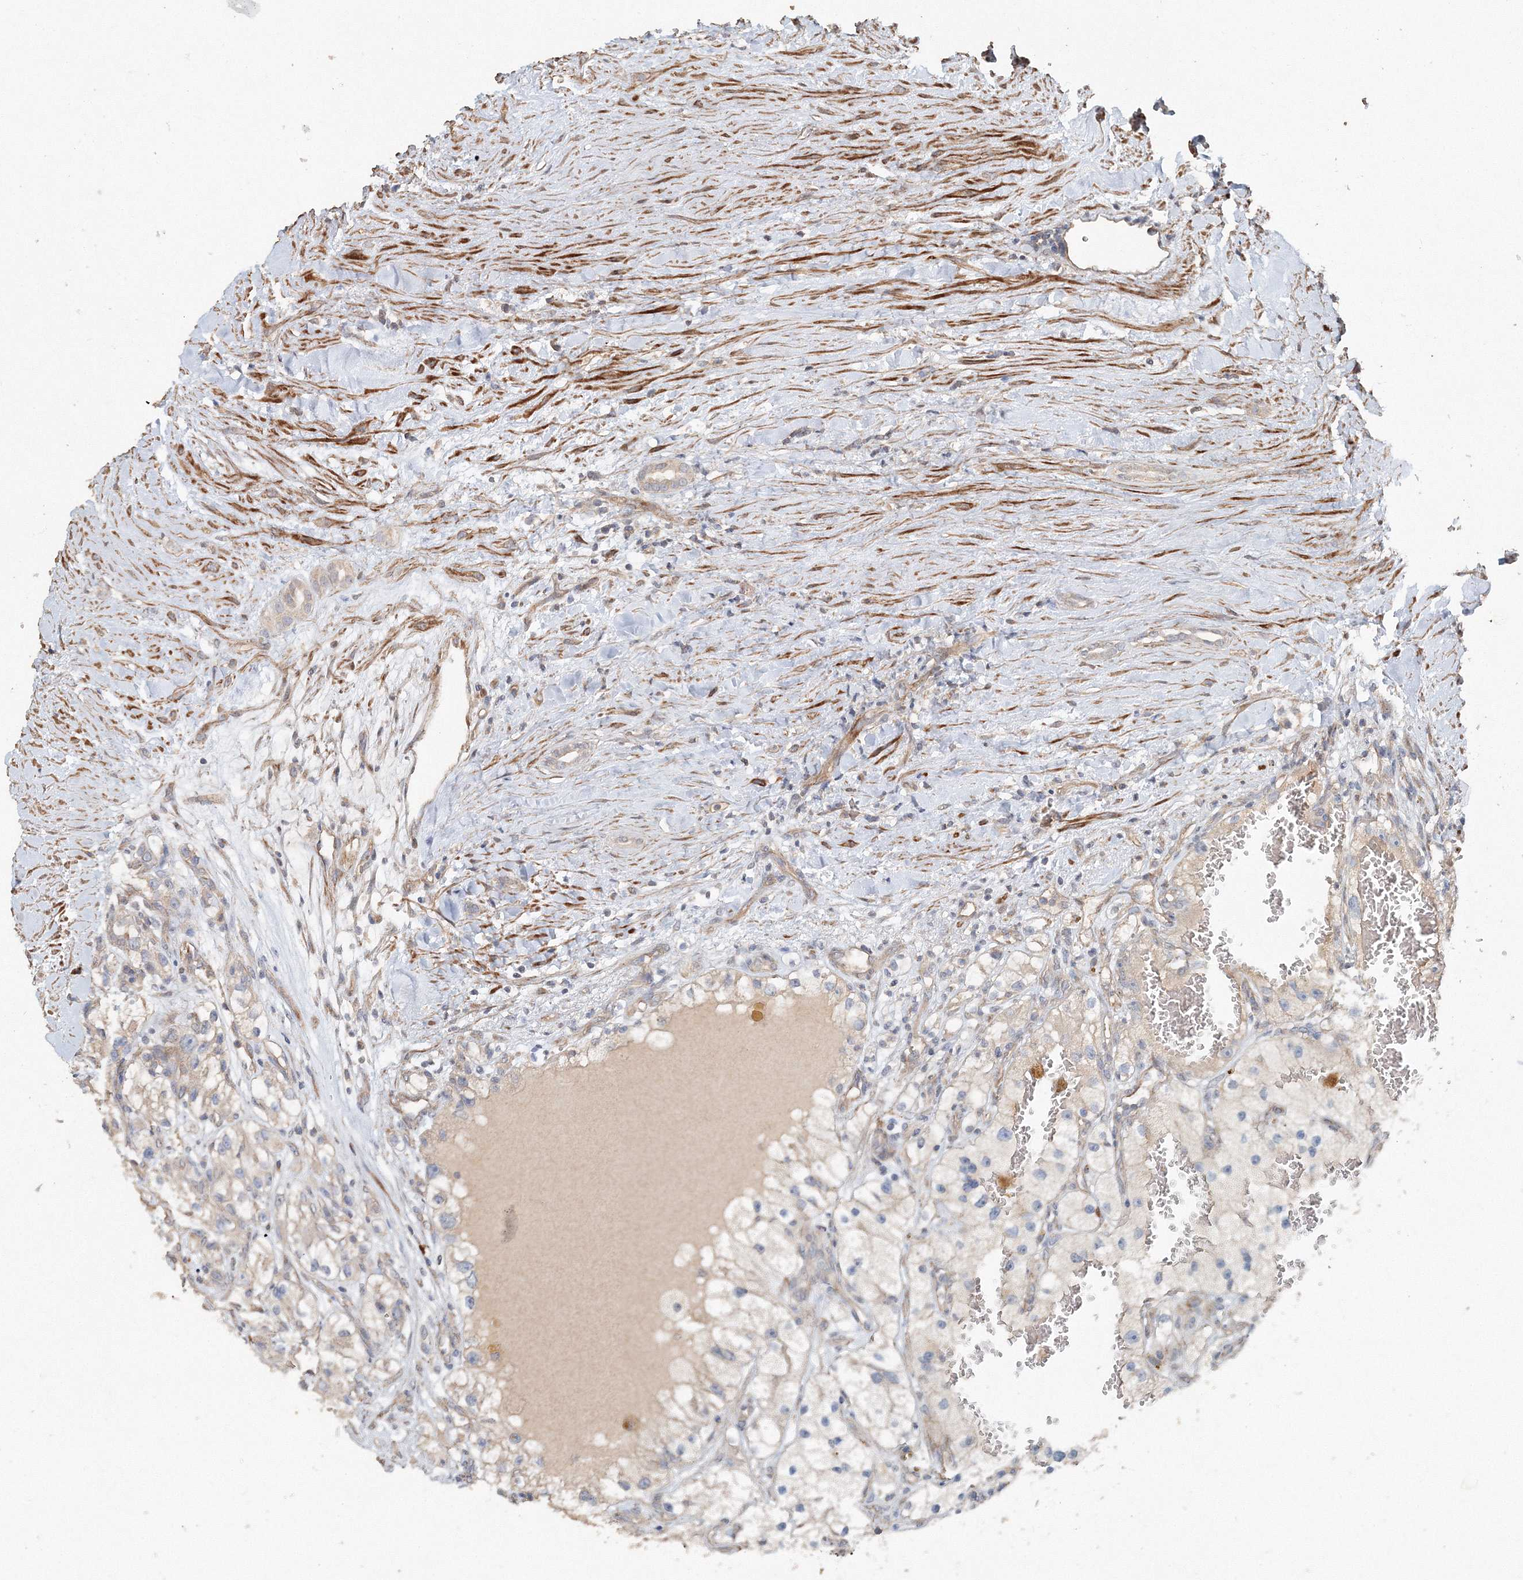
{"staining": {"intensity": "weak", "quantity": "<25%", "location": "cytoplasmic/membranous"}, "tissue": "renal cancer", "cell_type": "Tumor cells", "image_type": "cancer", "snomed": [{"axis": "morphology", "description": "Adenocarcinoma, NOS"}, {"axis": "topography", "description": "Kidney"}], "caption": "Immunohistochemical staining of renal cancer (adenocarcinoma) exhibits no significant expression in tumor cells.", "gene": "NALF2", "patient": {"sex": "female", "age": 57}}